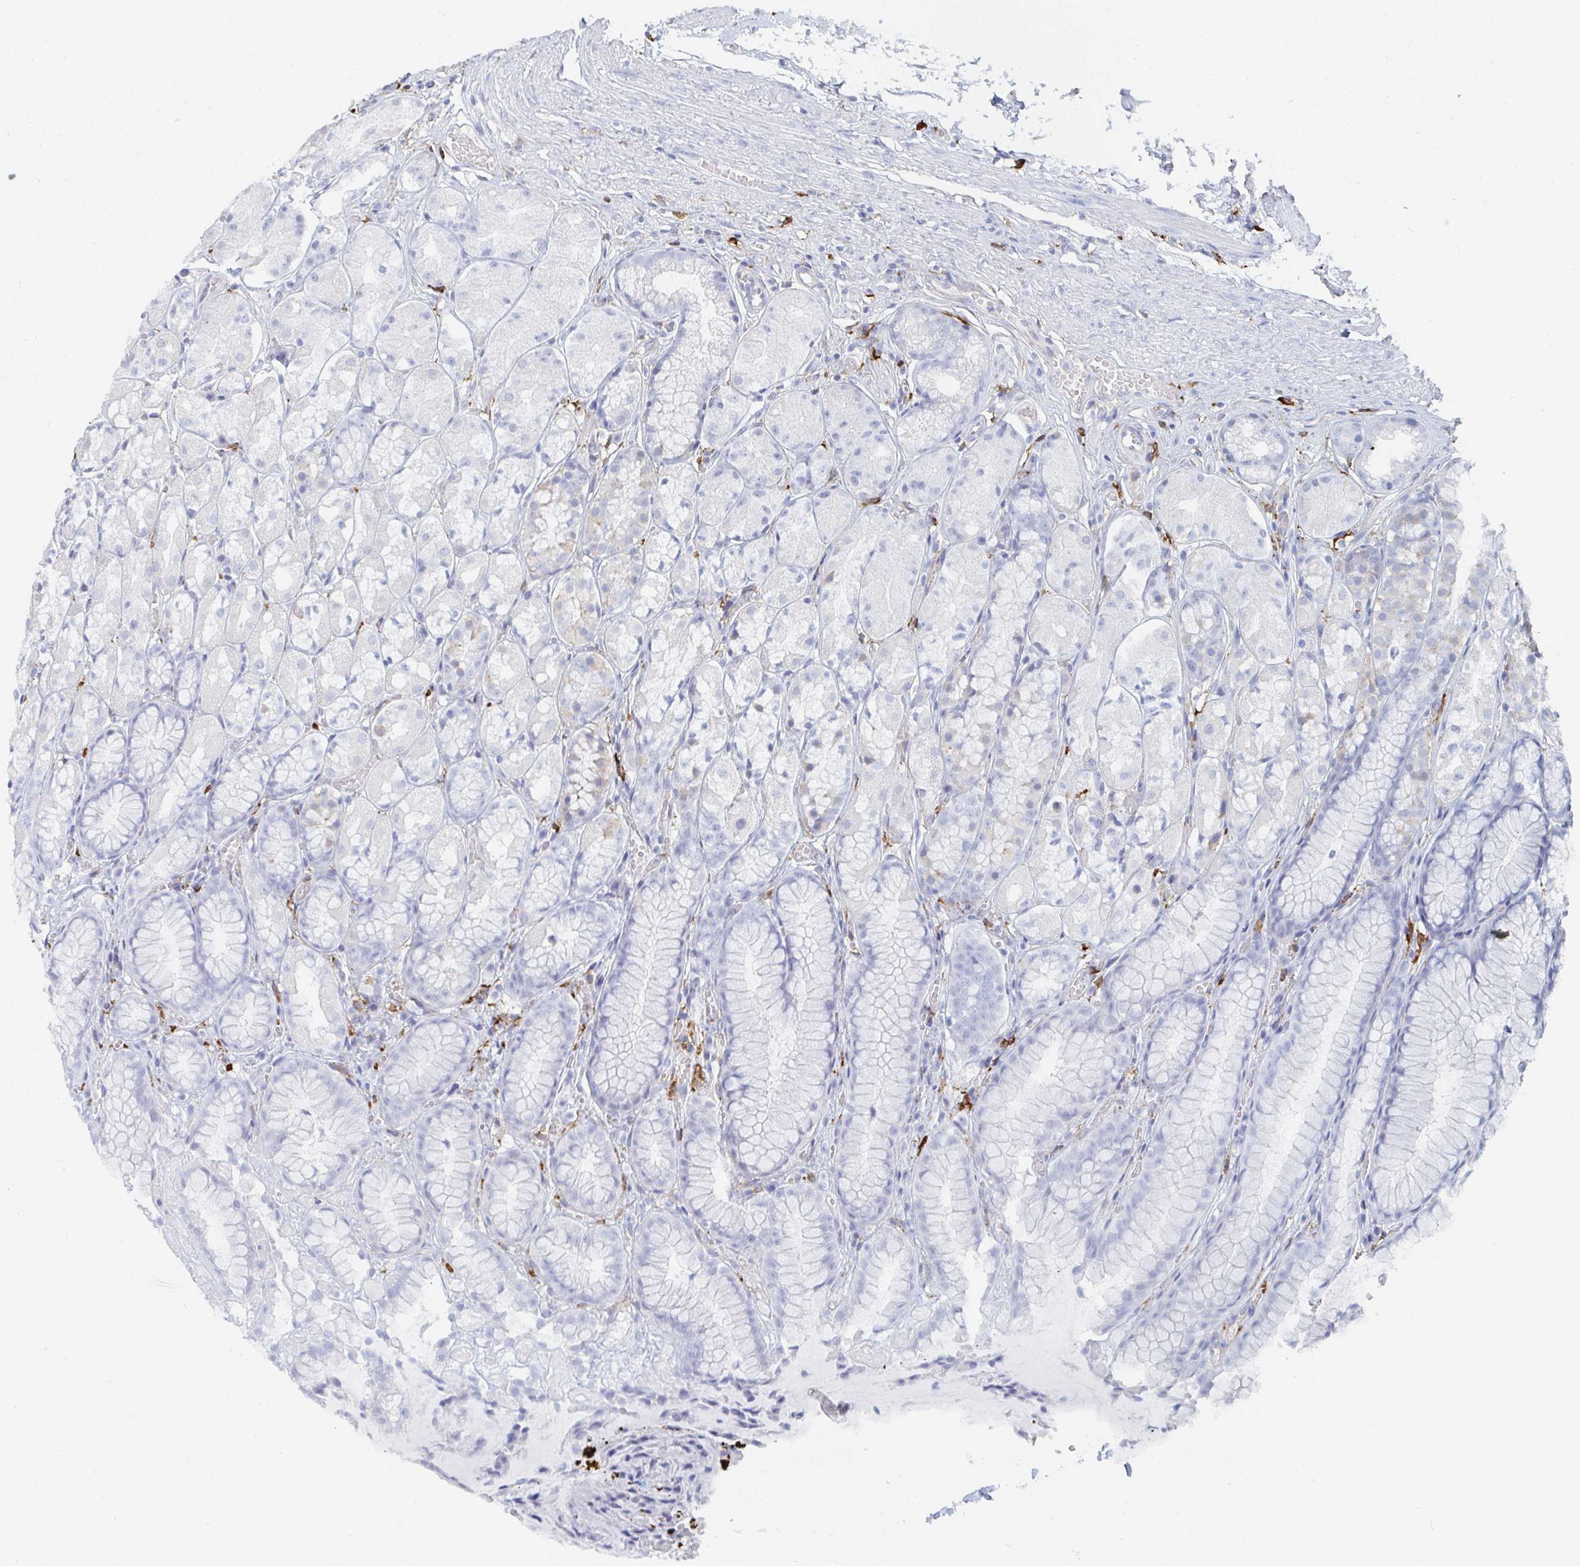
{"staining": {"intensity": "negative", "quantity": "none", "location": "none"}, "tissue": "stomach", "cell_type": "Glandular cells", "image_type": "normal", "snomed": [{"axis": "morphology", "description": "Normal tissue, NOS"}, {"axis": "topography", "description": "Stomach"}], "caption": "There is no significant positivity in glandular cells of stomach. Brightfield microscopy of immunohistochemistry stained with DAB (3,3'-diaminobenzidine) (brown) and hematoxylin (blue), captured at high magnification.", "gene": "DAB2", "patient": {"sex": "male", "age": 70}}